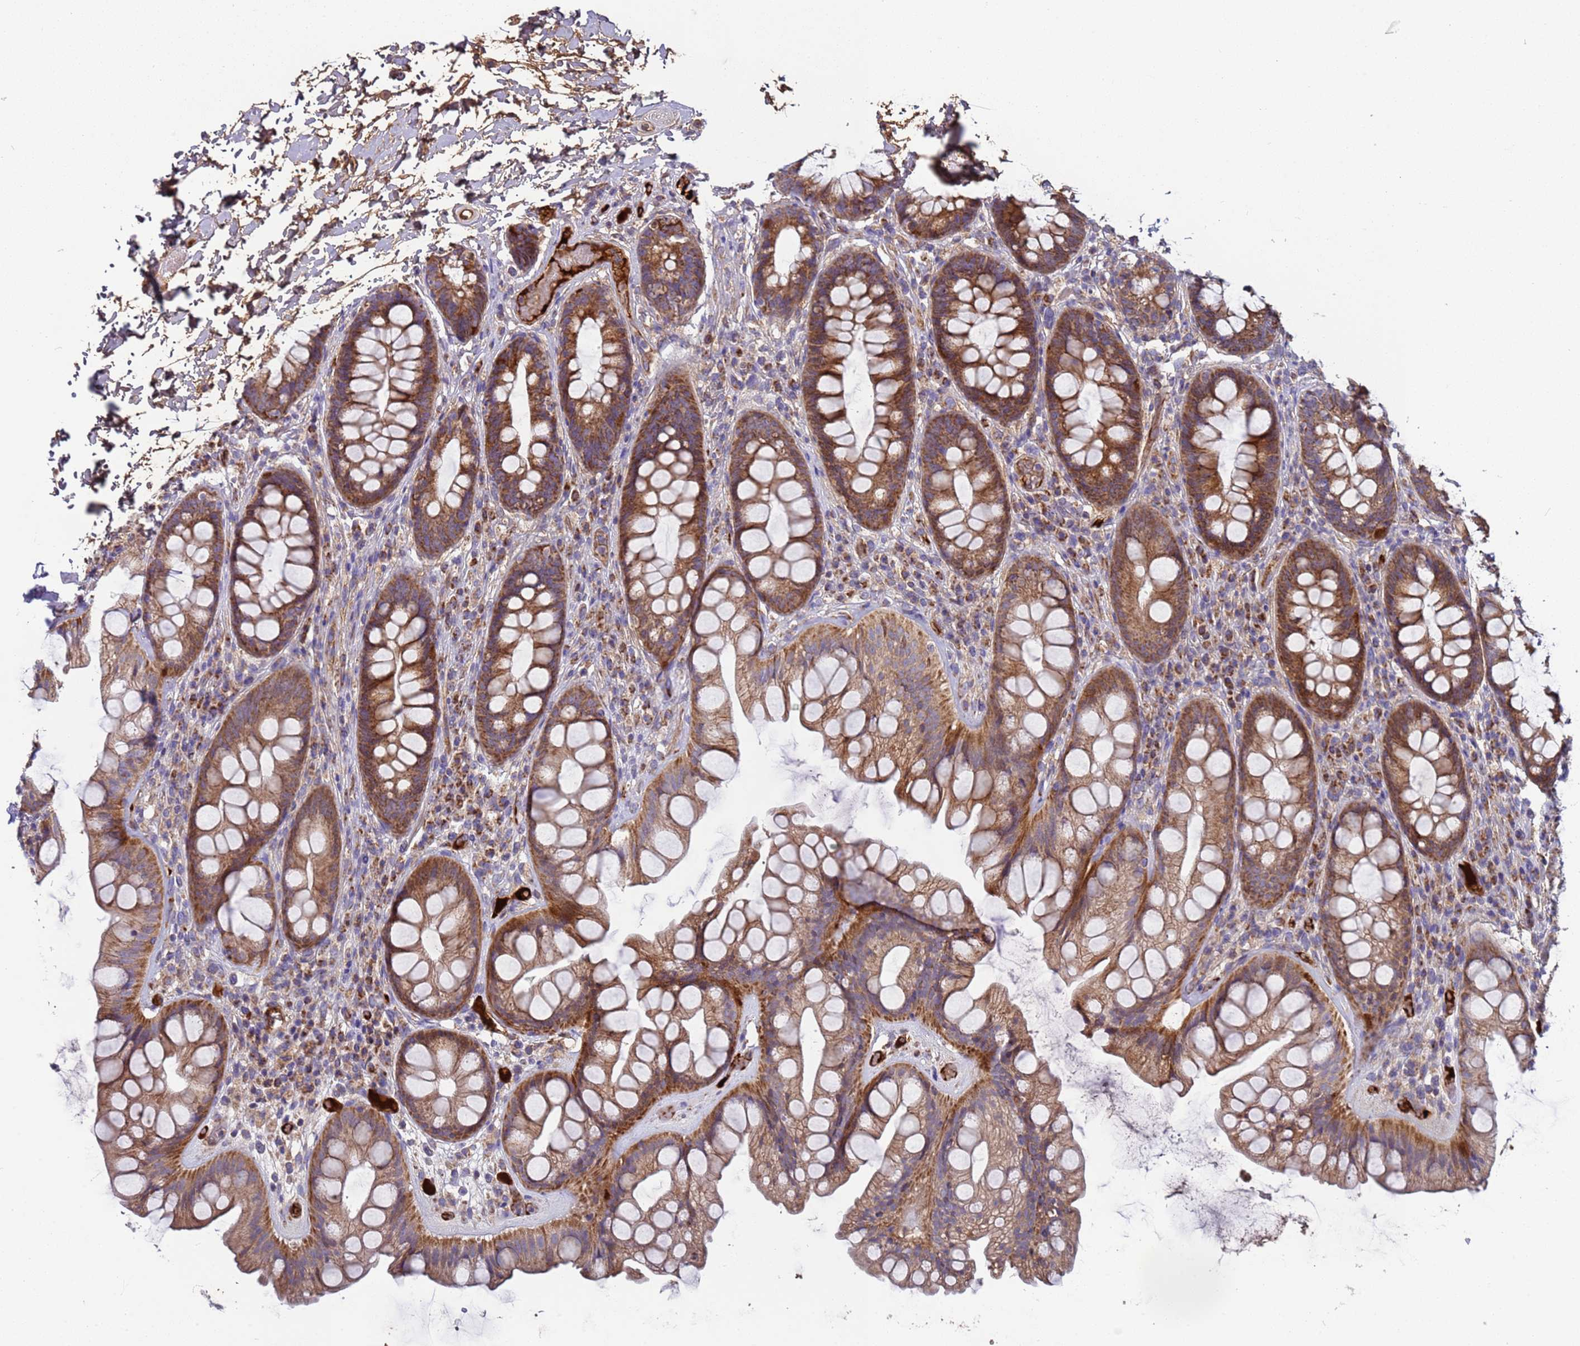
{"staining": {"intensity": "moderate", "quantity": ">75%", "location": "cytoplasmic/membranous"}, "tissue": "rectum", "cell_type": "Glandular cells", "image_type": "normal", "snomed": [{"axis": "morphology", "description": "Normal tissue, NOS"}, {"axis": "topography", "description": "Rectum"}], "caption": "This image reveals immunohistochemistry (IHC) staining of normal human rectum, with medium moderate cytoplasmic/membranous expression in approximately >75% of glandular cells.", "gene": "TMEM126A", "patient": {"sex": "male", "age": 74}}